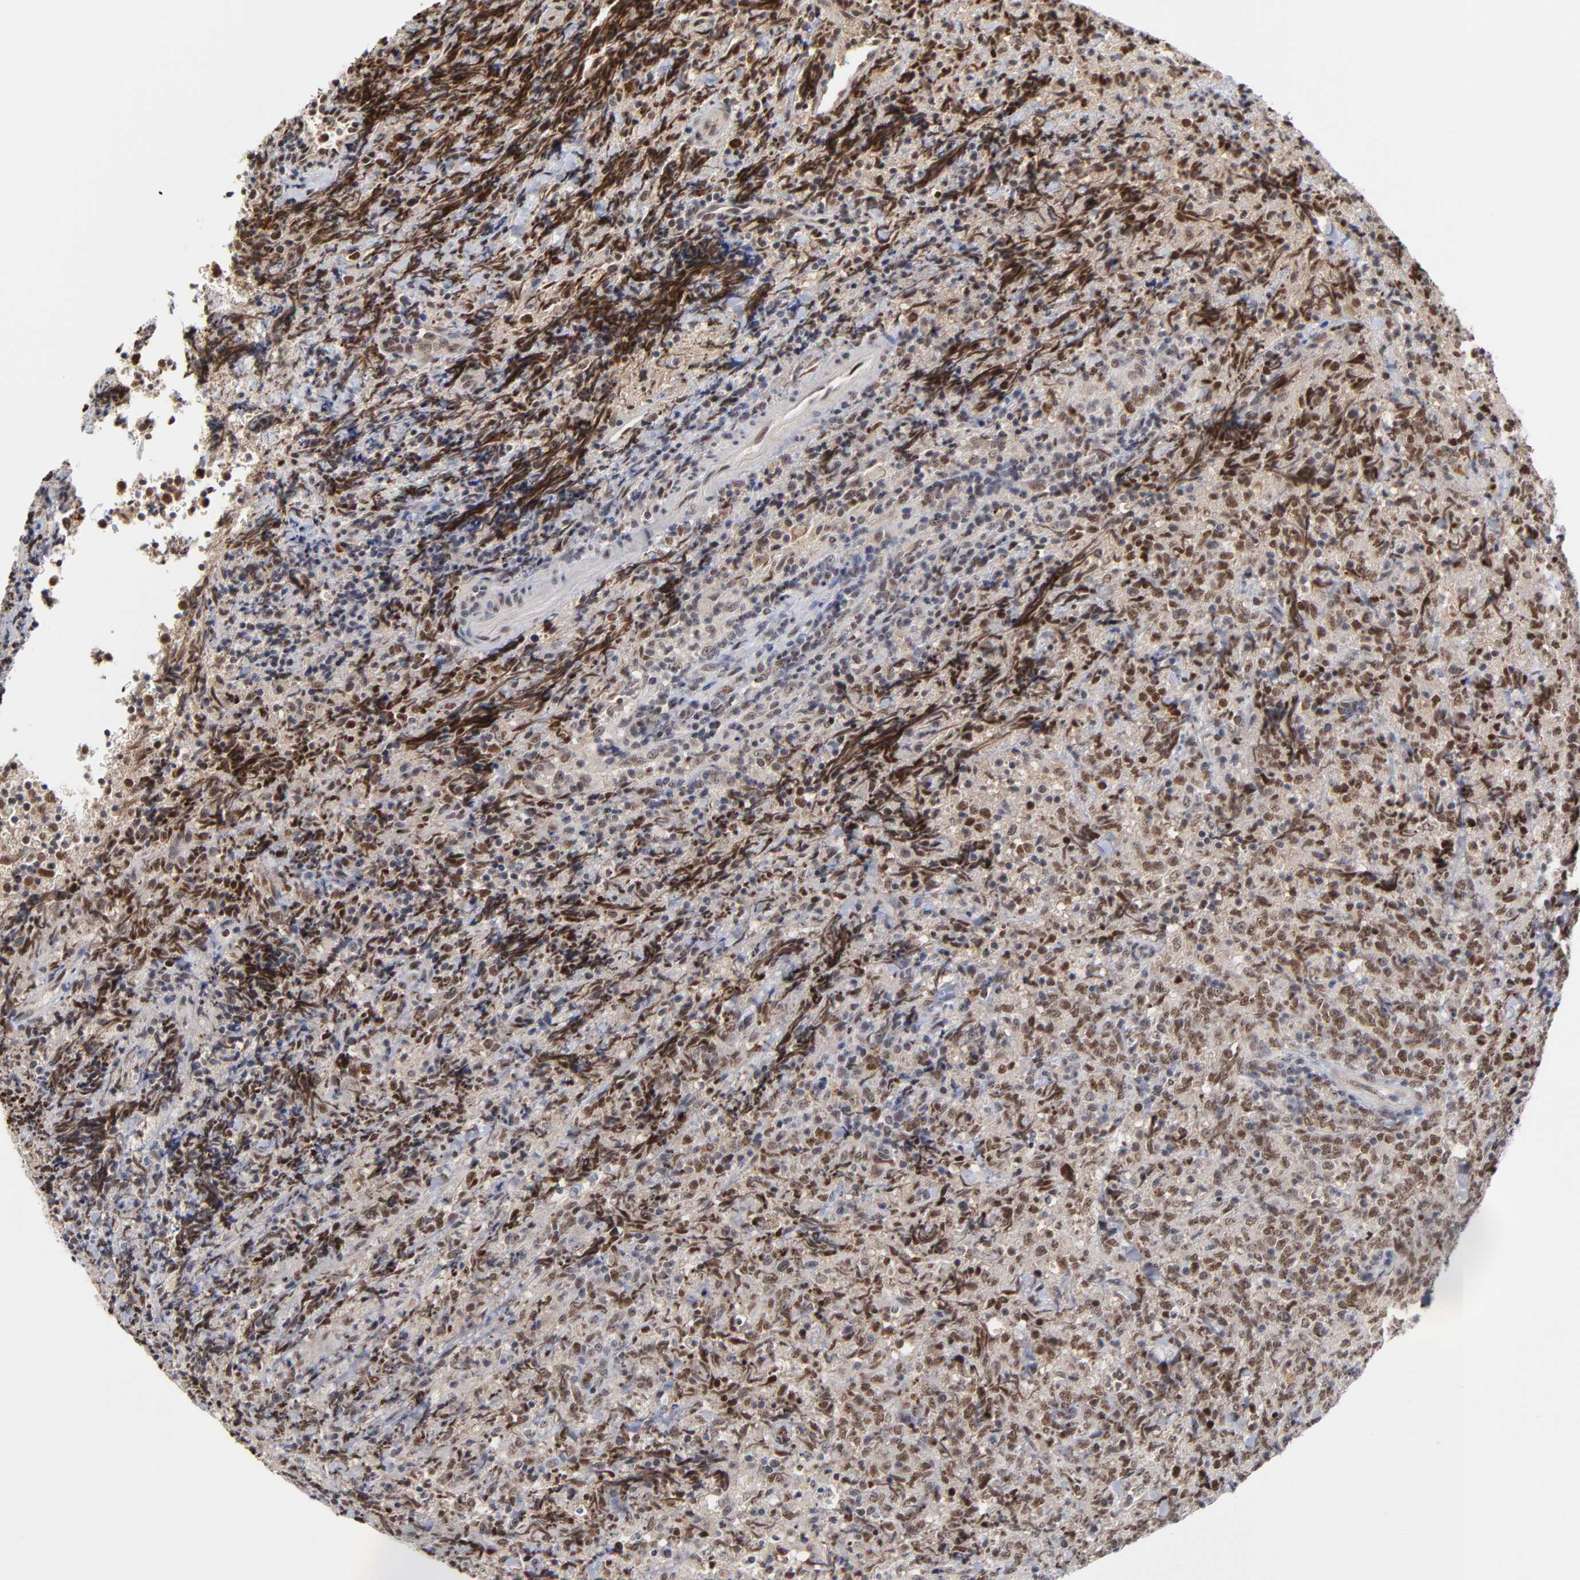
{"staining": {"intensity": "moderate", "quantity": ">75%", "location": "nuclear"}, "tissue": "lymphoma", "cell_type": "Tumor cells", "image_type": "cancer", "snomed": [{"axis": "morphology", "description": "Malignant lymphoma, non-Hodgkin's type, High grade"}, {"axis": "topography", "description": "Tonsil"}], "caption": "Malignant lymphoma, non-Hodgkin's type (high-grade) was stained to show a protein in brown. There is medium levels of moderate nuclear positivity in about >75% of tumor cells.", "gene": "ZNF419", "patient": {"sex": "female", "age": 36}}